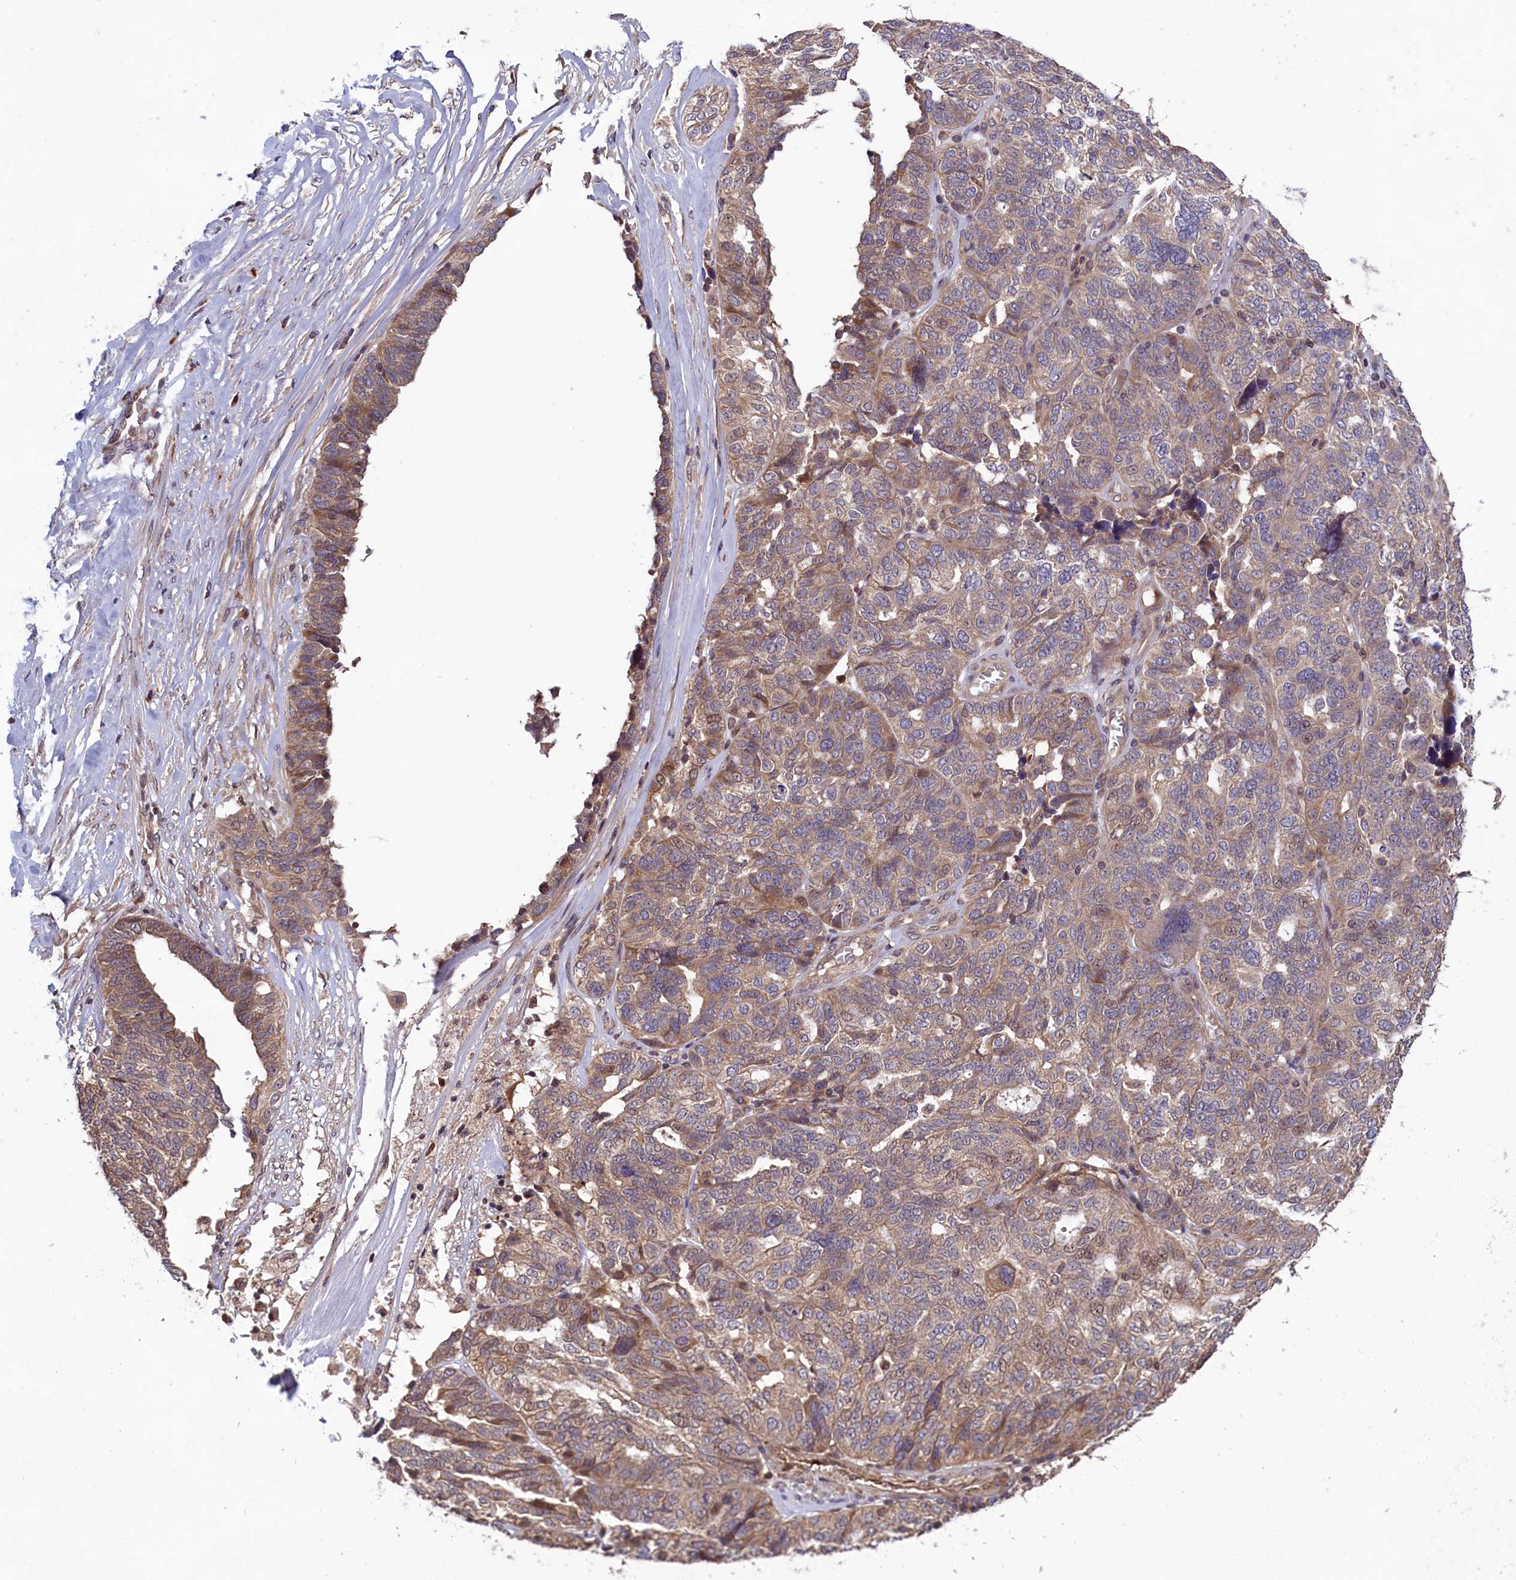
{"staining": {"intensity": "weak", "quantity": "25%-75%", "location": "cytoplasmic/membranous"}, "tissue": "ovarian cancer", "cell_type": "Tumor cells", "image_type": "cancer", "snomed": [{"axis": "morphology", "description": "Cystadenocarcinoma, serous, NOS"}, {"axis": "topography", "description": "Ovary"}], "caption": "IHC image of human ovarian cancer stained for a protein (brown), which demonstrates low levels of weak cytoplasmic/membranous positivity in about 25%-75% of tumor cells.", "gene": "DENND1B", "patient": {"sex": "female", "age": 59}}